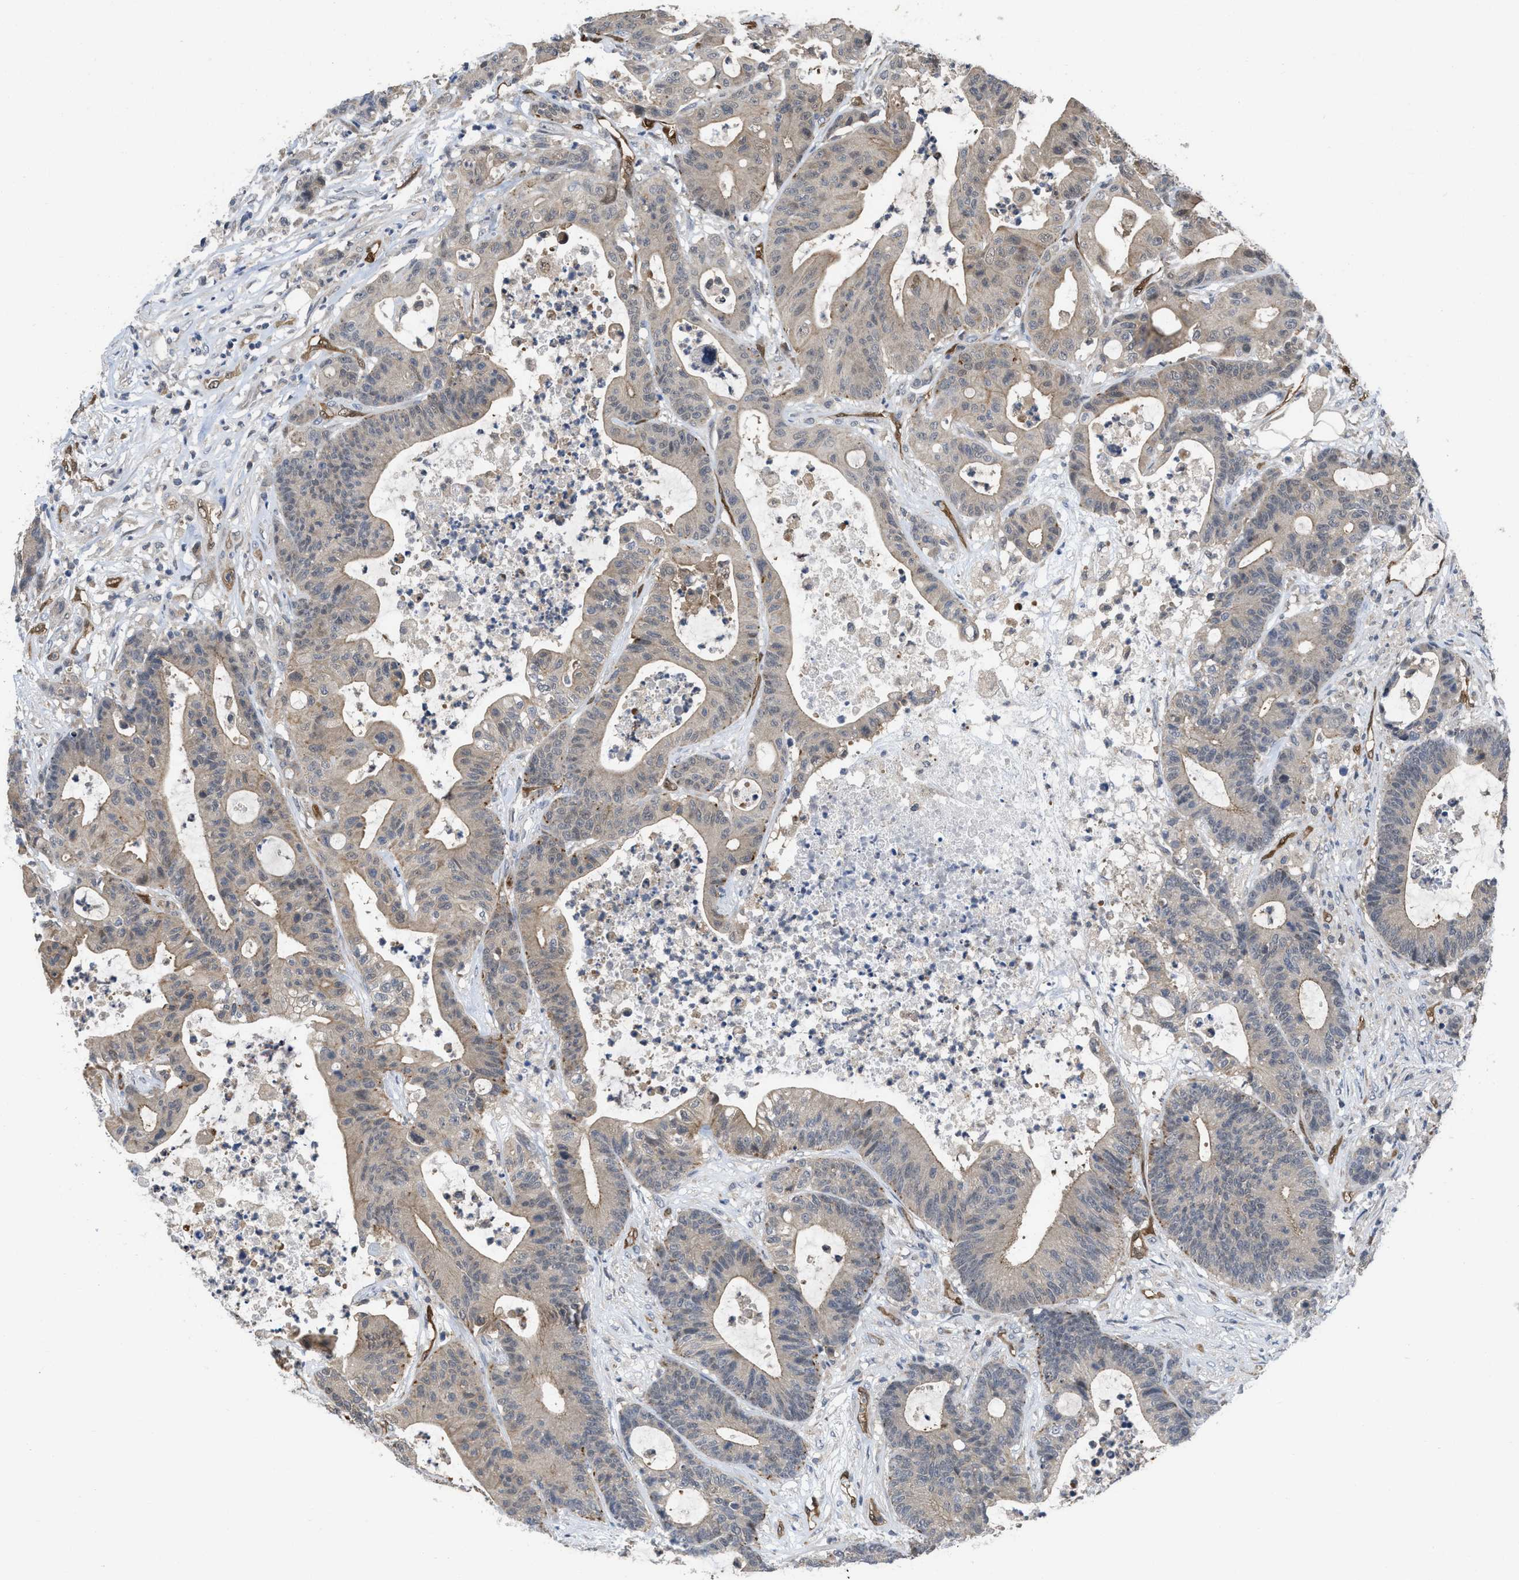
{"staining": {"intensity": "weak", "quantity": "25%-75%", "location": "cytoplasmic/membranous"}, "tissue": "colorectal cancer", "cell_type": "Tumor cells", "image_type": "cancer", "snomed": [{"axis": "morphology", "description": "Adenocarcinoma, NOS"}, {"axis": "topography", "description": "Colon"}], "caption": "IHC micrograph of colorectal cancer (adenocarcinoma) stained for a protein (brown), which shows low levels of weak cytoplasmic/membranous positivity in about 25%-75% of tumor cells.", "gene": "LDAF1", "patient": {"sex": "female", "age": 84}}